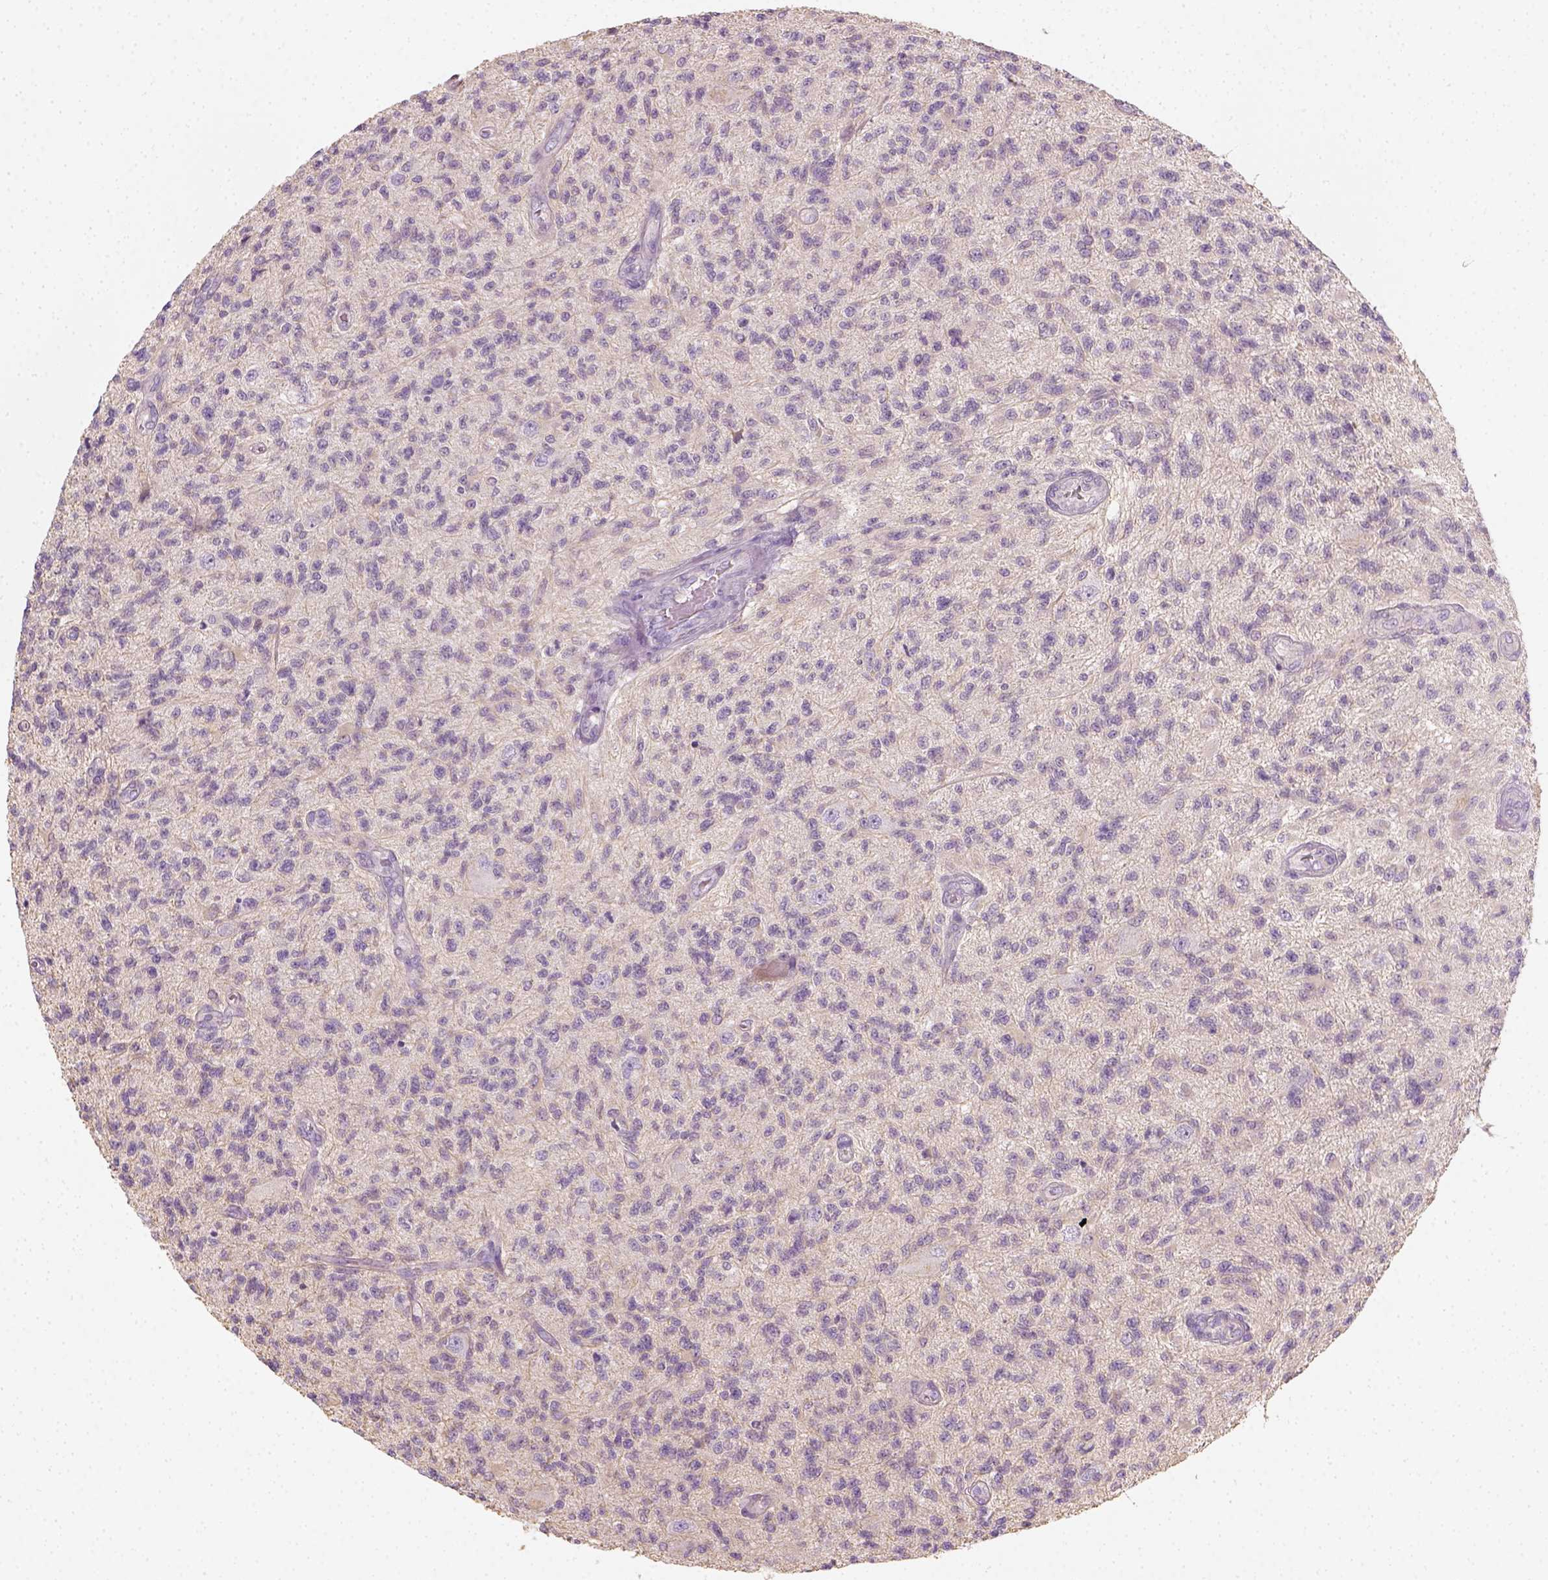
{"staining": {"intensity": "negative", "quantity": "none", "location": "none"}, "tissue": "glioma", "cell_type": "Tumor cells", "image_type": "cancer", "snomed": [{"axis": "morphology", "description": "Glioma, malignant, High grade"}, {"axis": "topography", "description": "Brain"}], "caption": "Immunohistochemical staining of malignant glioma (high-grade) demonstrates no significant staining in tumor cells.", "gene": "EPHB1", "patient": {"sex": "male", "age": 56}}